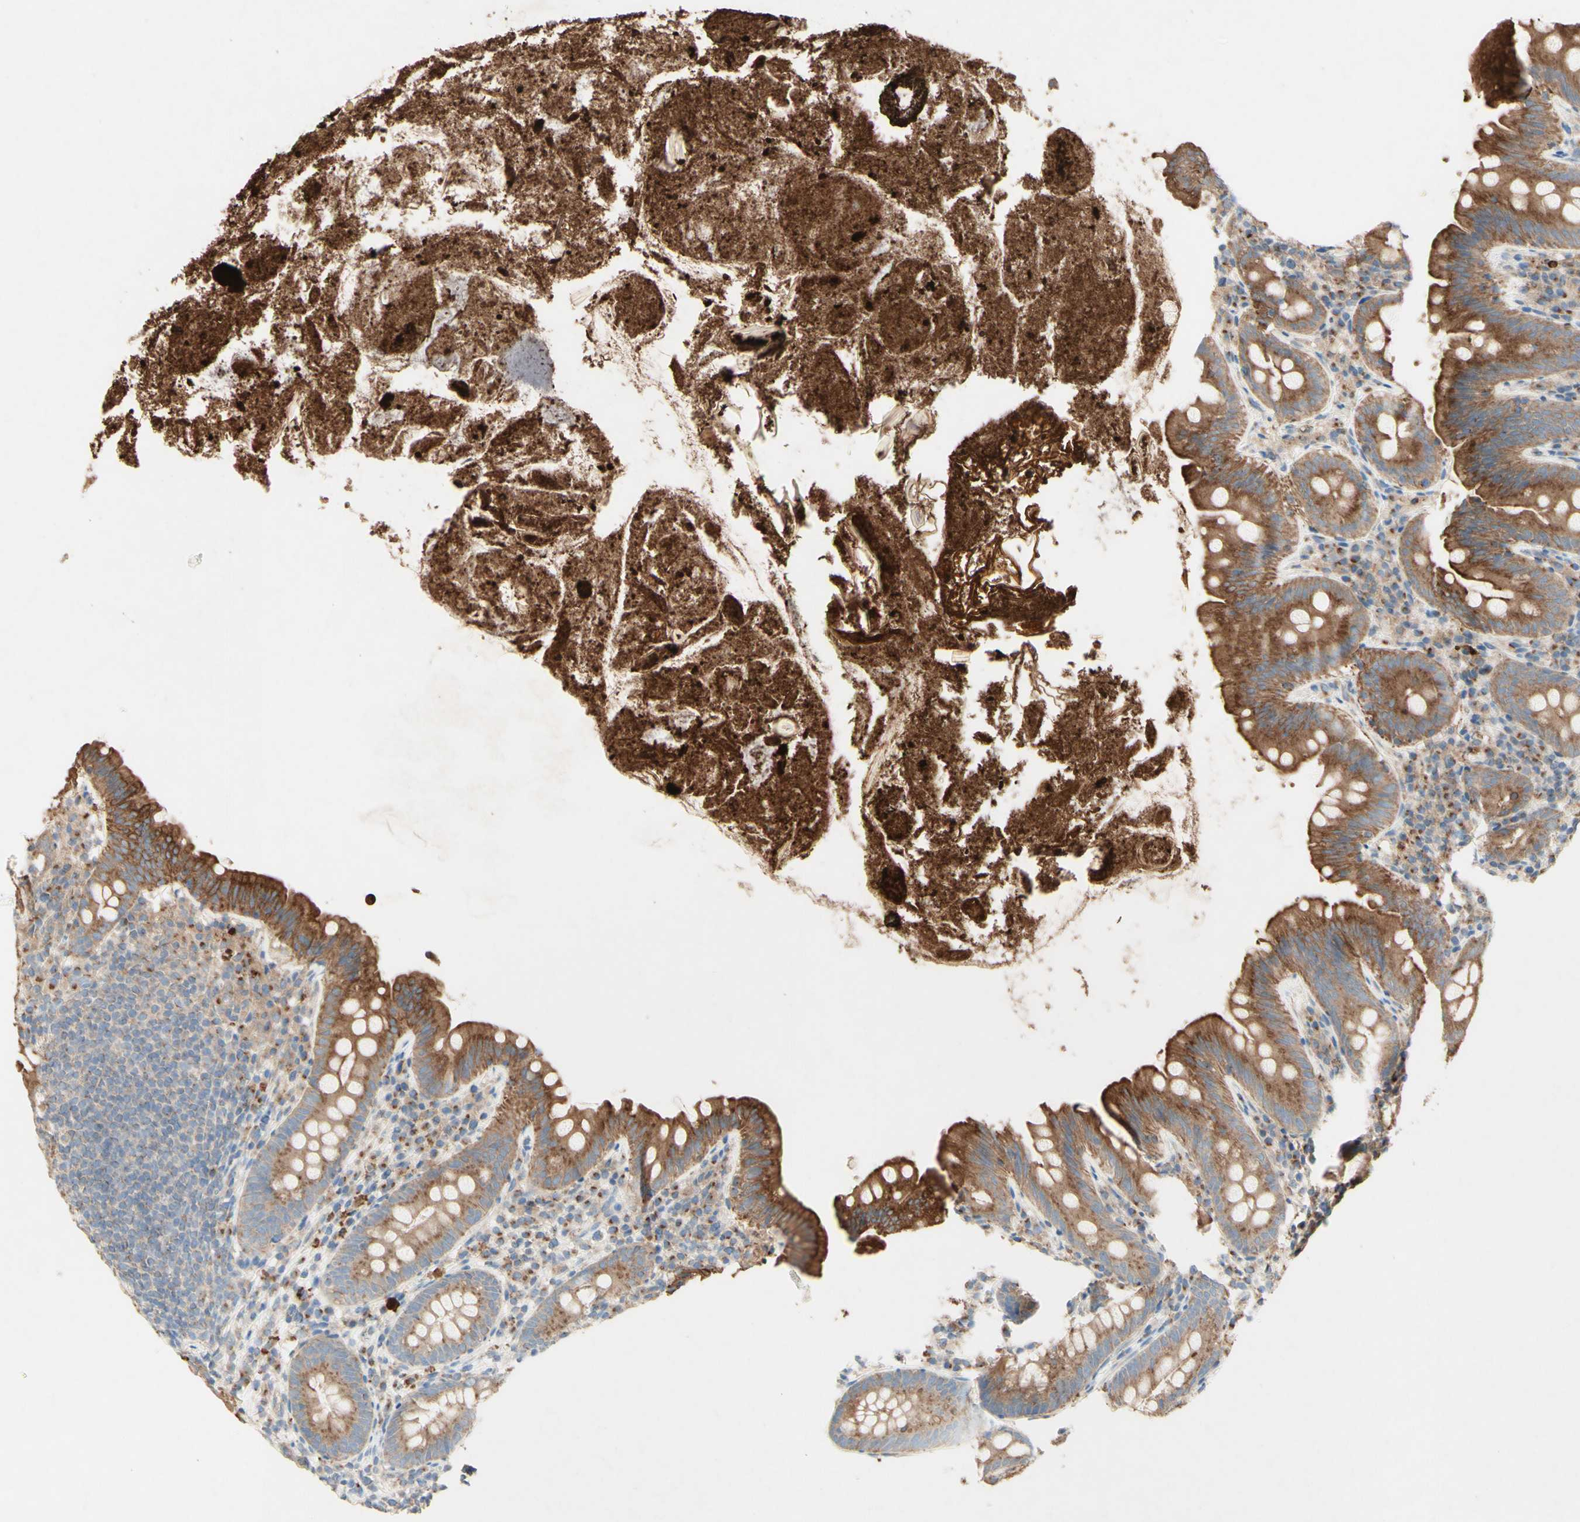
{"staining": {"intensity": "moderate", "quantity": ">75%", "location": "cytoplasmic/membranous"}, "tissue": "appendix", "cell_type": "Glandular cells", "image_type": "normal", "snomed": [{"axis": "morphology", "description": "Normal tissue, NOS"}, {"axis": "topography", "description": "Appendix"}], "caption": "The histopathology image exhibits immunohistochemical staining of benign appendix. There is moderate cytoplasmic/membranous expression is present in about >75% of glandular cells.", "gene": "MTM1", "patient": {"sex": "male", "age": 52}}